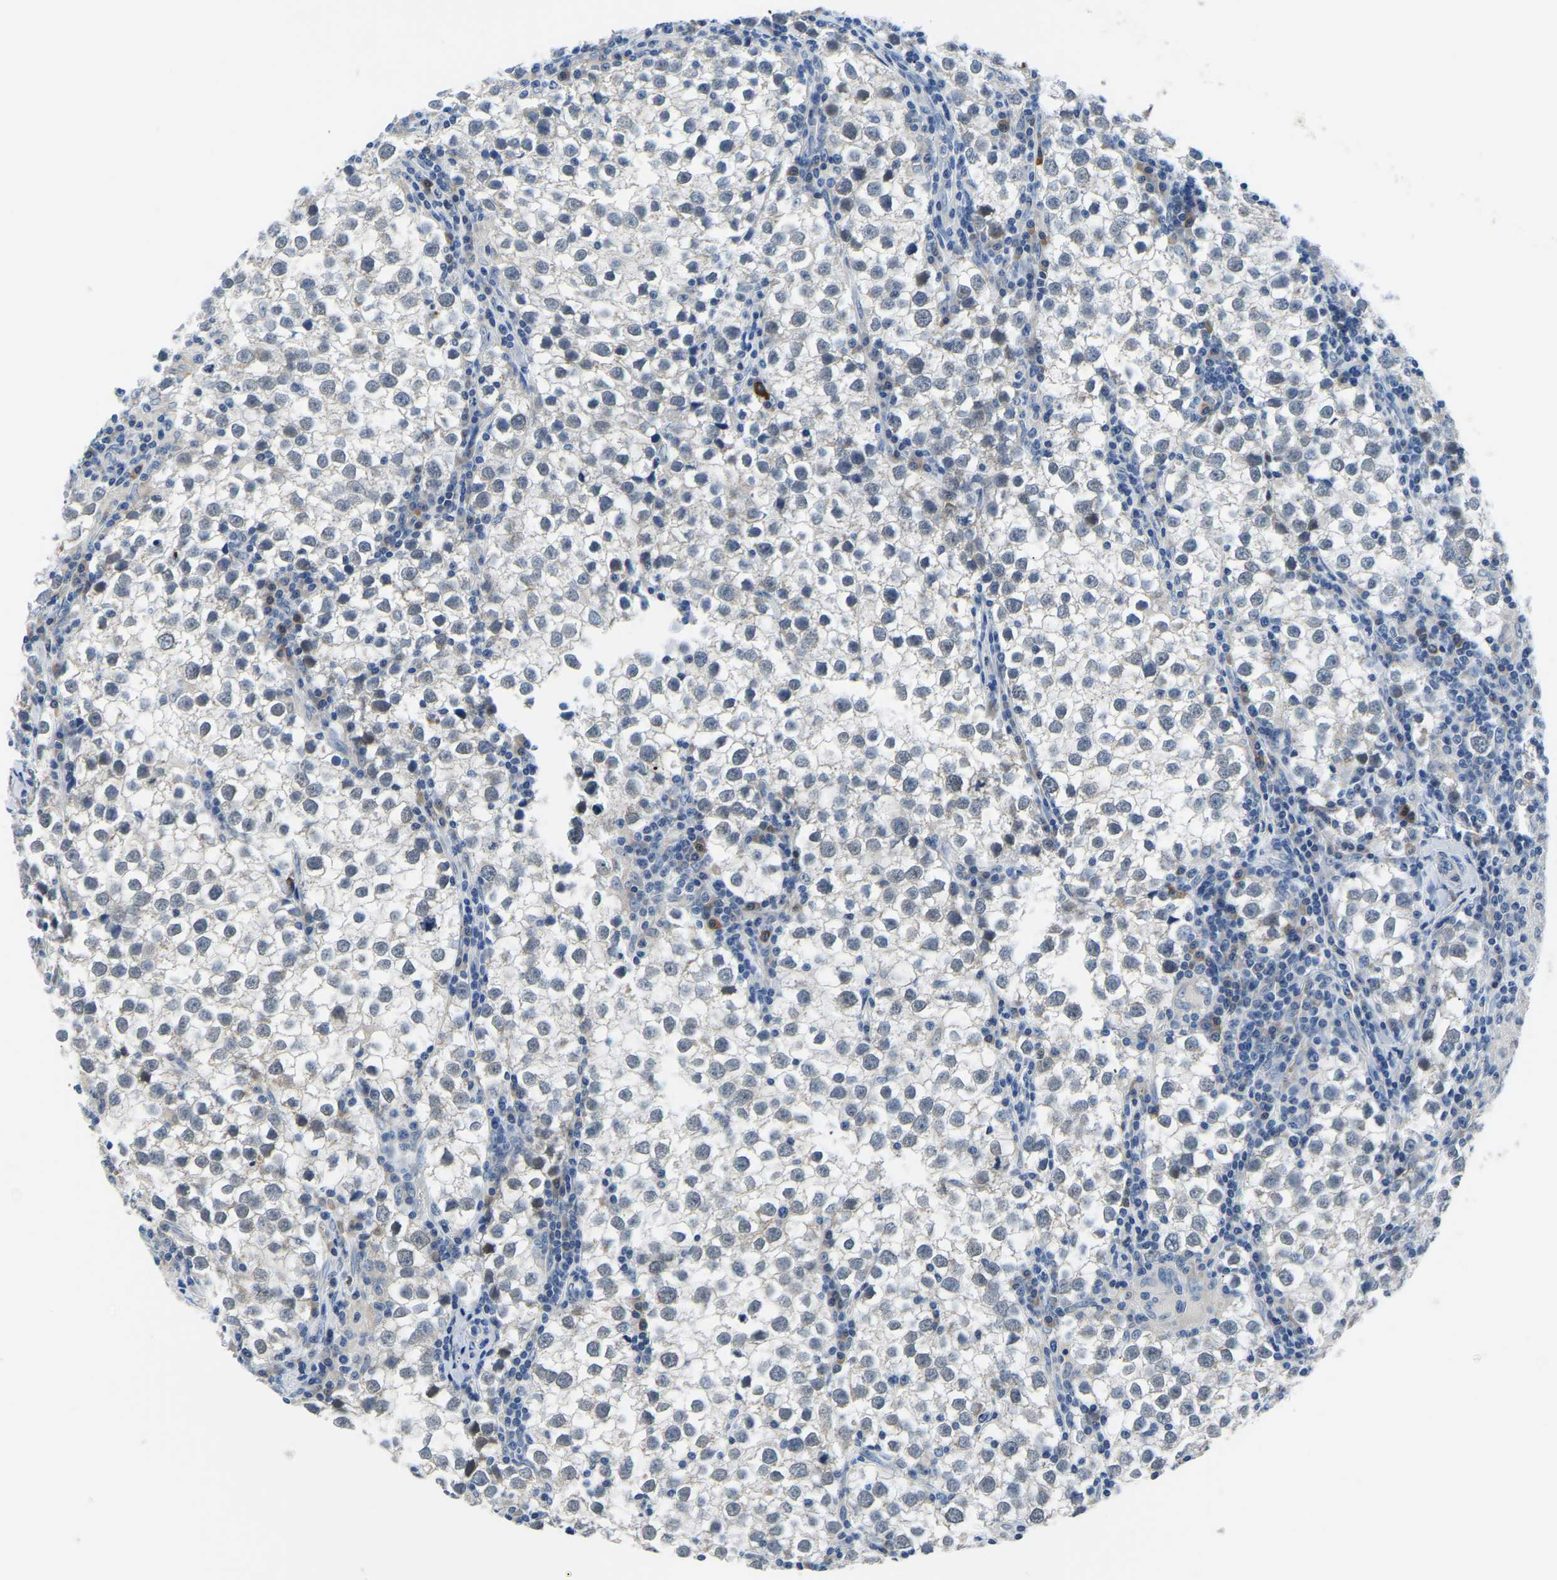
{"staining": {"intensity": "negative", "quantity": "none", "location": "none"}, "tissue": "testis cancer", "cell_type": "Tumor cells", "image_type": "cancer", "snomed": [{"axis": "morphology", "description": "Seminoma, NOS"}, {"axis": "morphology", "description": "Carcinoma, Embryonal, NOS"}, {"axis": "topography", "description": "Testis"}], "caption": "This is a histopathology image of IHC staining of testis cancer, which shows no staining in tumor cells.", "gene": "LIAS", "patient": {"sex": "male", "age": 36}}